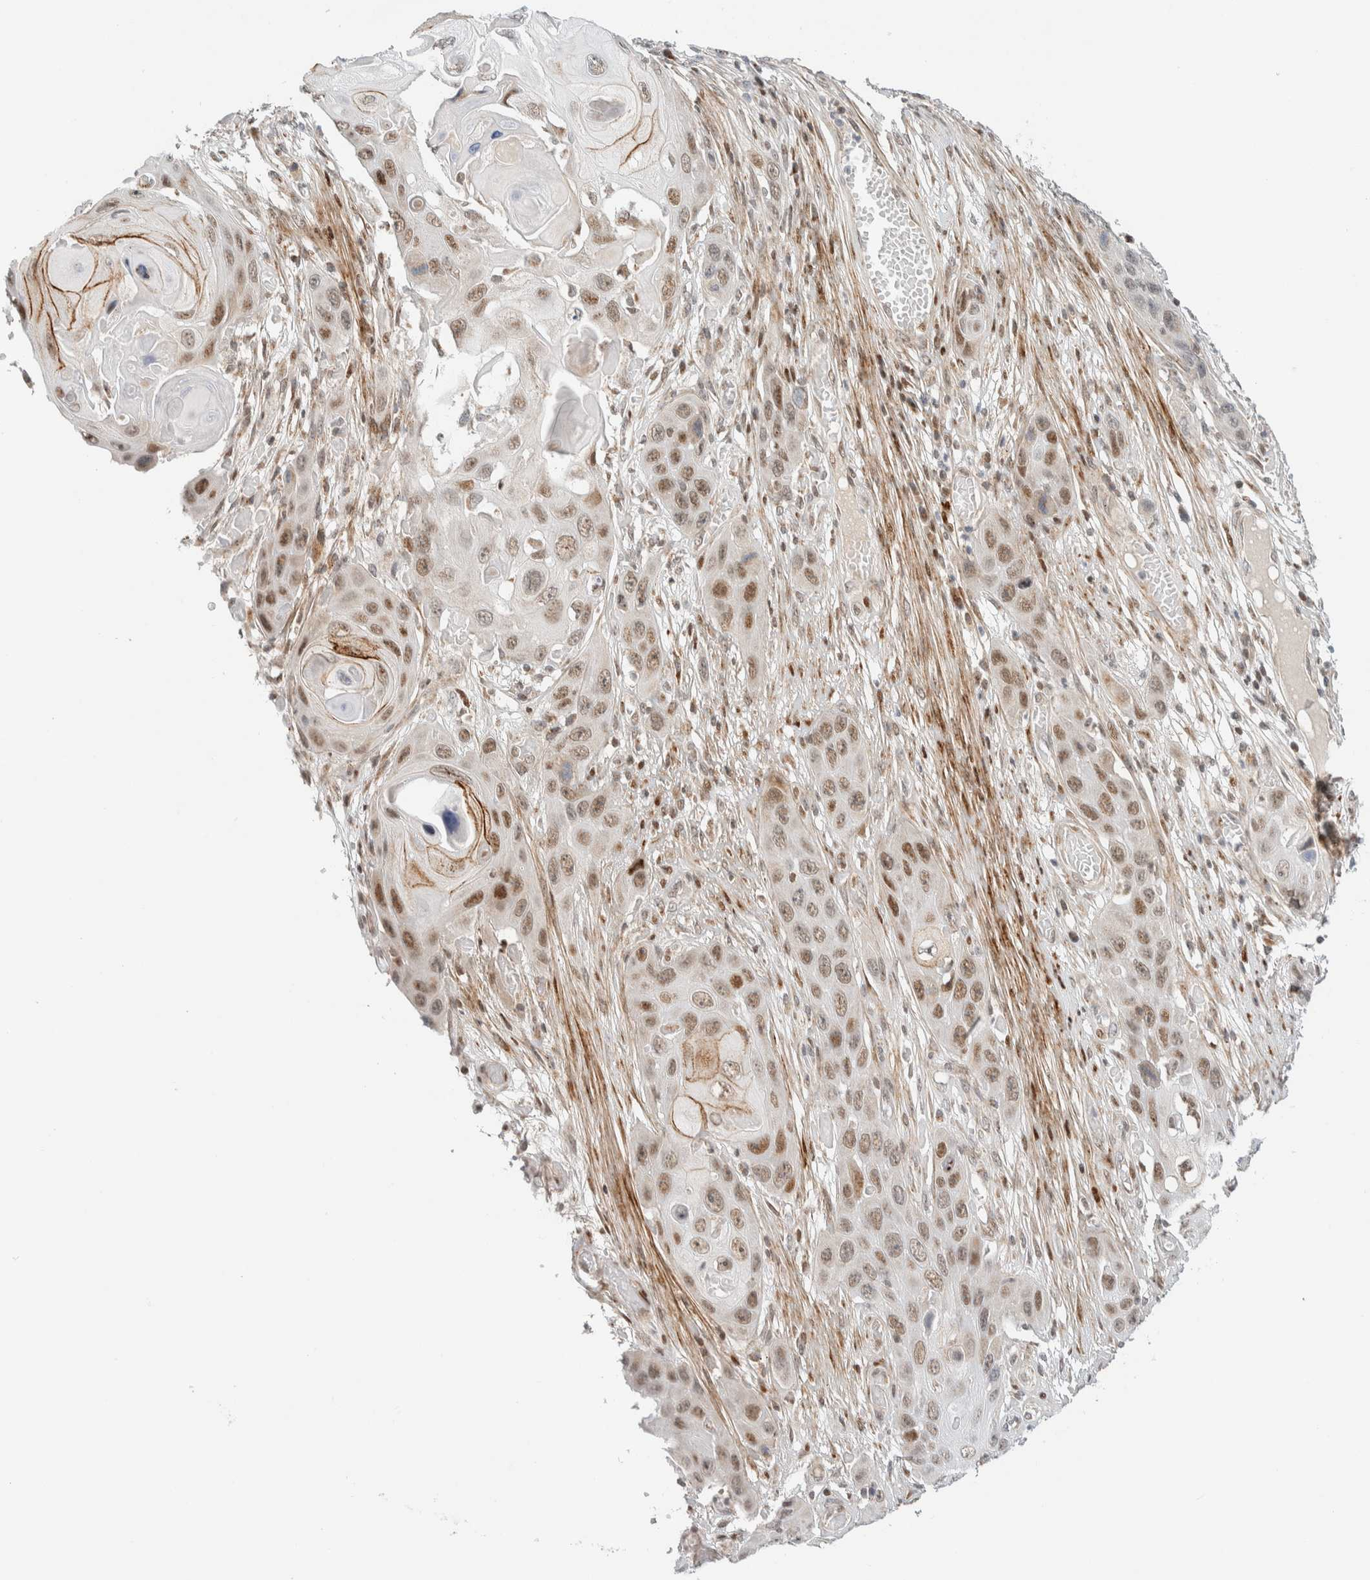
{"staining": {"intensity": "moderate", "quantity": "25%-75%", "location": "nuclear"}, "tissue": "skin cancer", "cell_type": "Tumor cells", "image_type": "cancer", "snomed": [{"axis": "morphology", "description": "Squamous cell carcinoma, NOS"}, {"axis": "topography", "description": "Skin"}], "caption": "There is medium levels of moderate nuclear staining in tumor cells of squamous cell carcinoma (skin), as demonstrated by immunohistochemical staining (brown color).", "gene": "TSPAN32", "patient": {"sex": "male", "age": 55}}